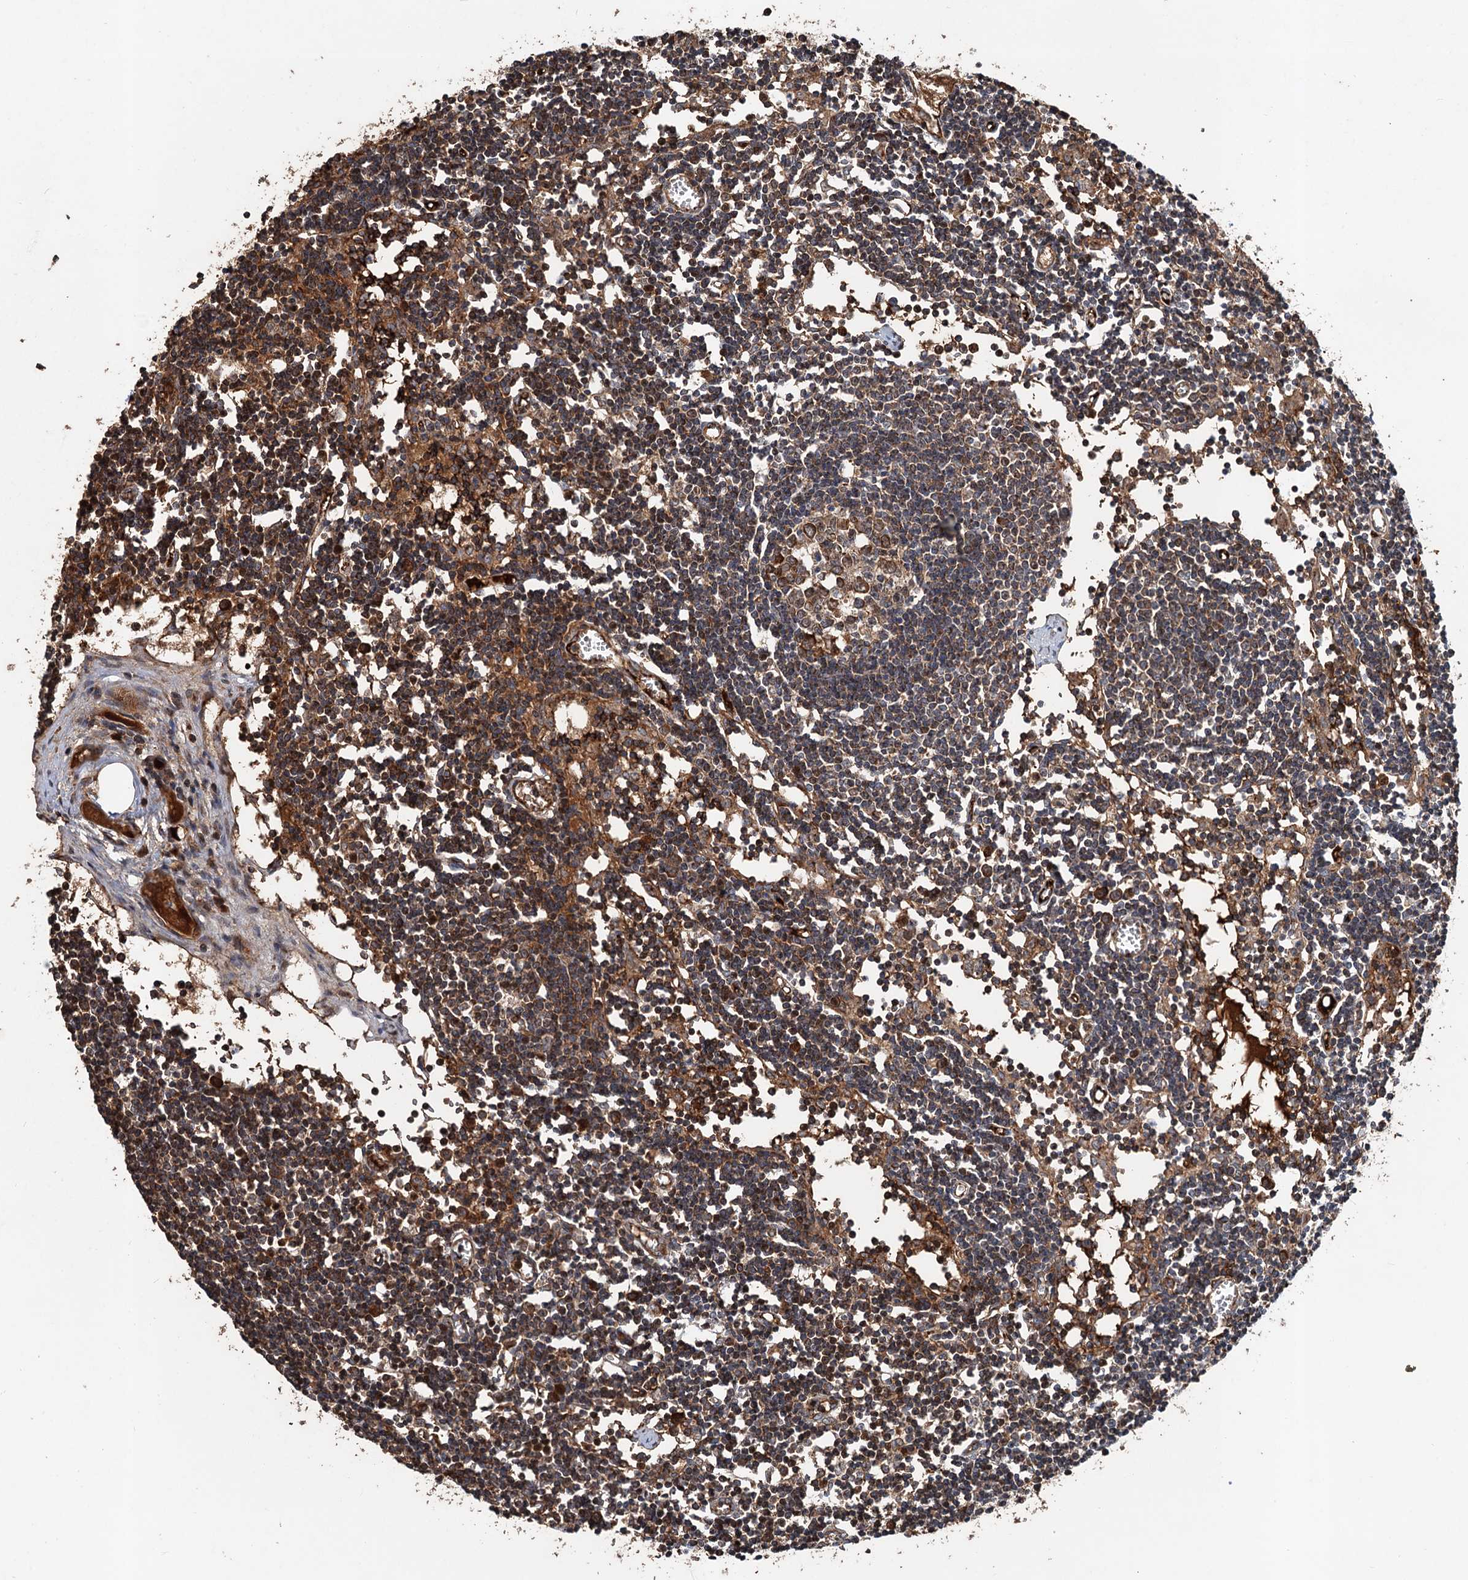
{"staining": {"intensity": "moderate", "quantity": "25%-75%", "location": "cytoplasmic/membranous"}, "tissue": "lymph node", "cell_type": "Germinal center cells", "image_type": "normal", "snomed": [{"axis": "morphology", "description": "Normal tissue, NOS"}, {"axis": "topography", "description": "Lymph node"}], "caption": "Lymph node stained with DAB (3,3'-diaminobenzidine) IHC exhibits medium levels of moderate cytoplasmic/membranous expression in about 25%-75% of germinal center cells.", "gene": "DEXI", "patient": {"sex": "female", "age": 11}}